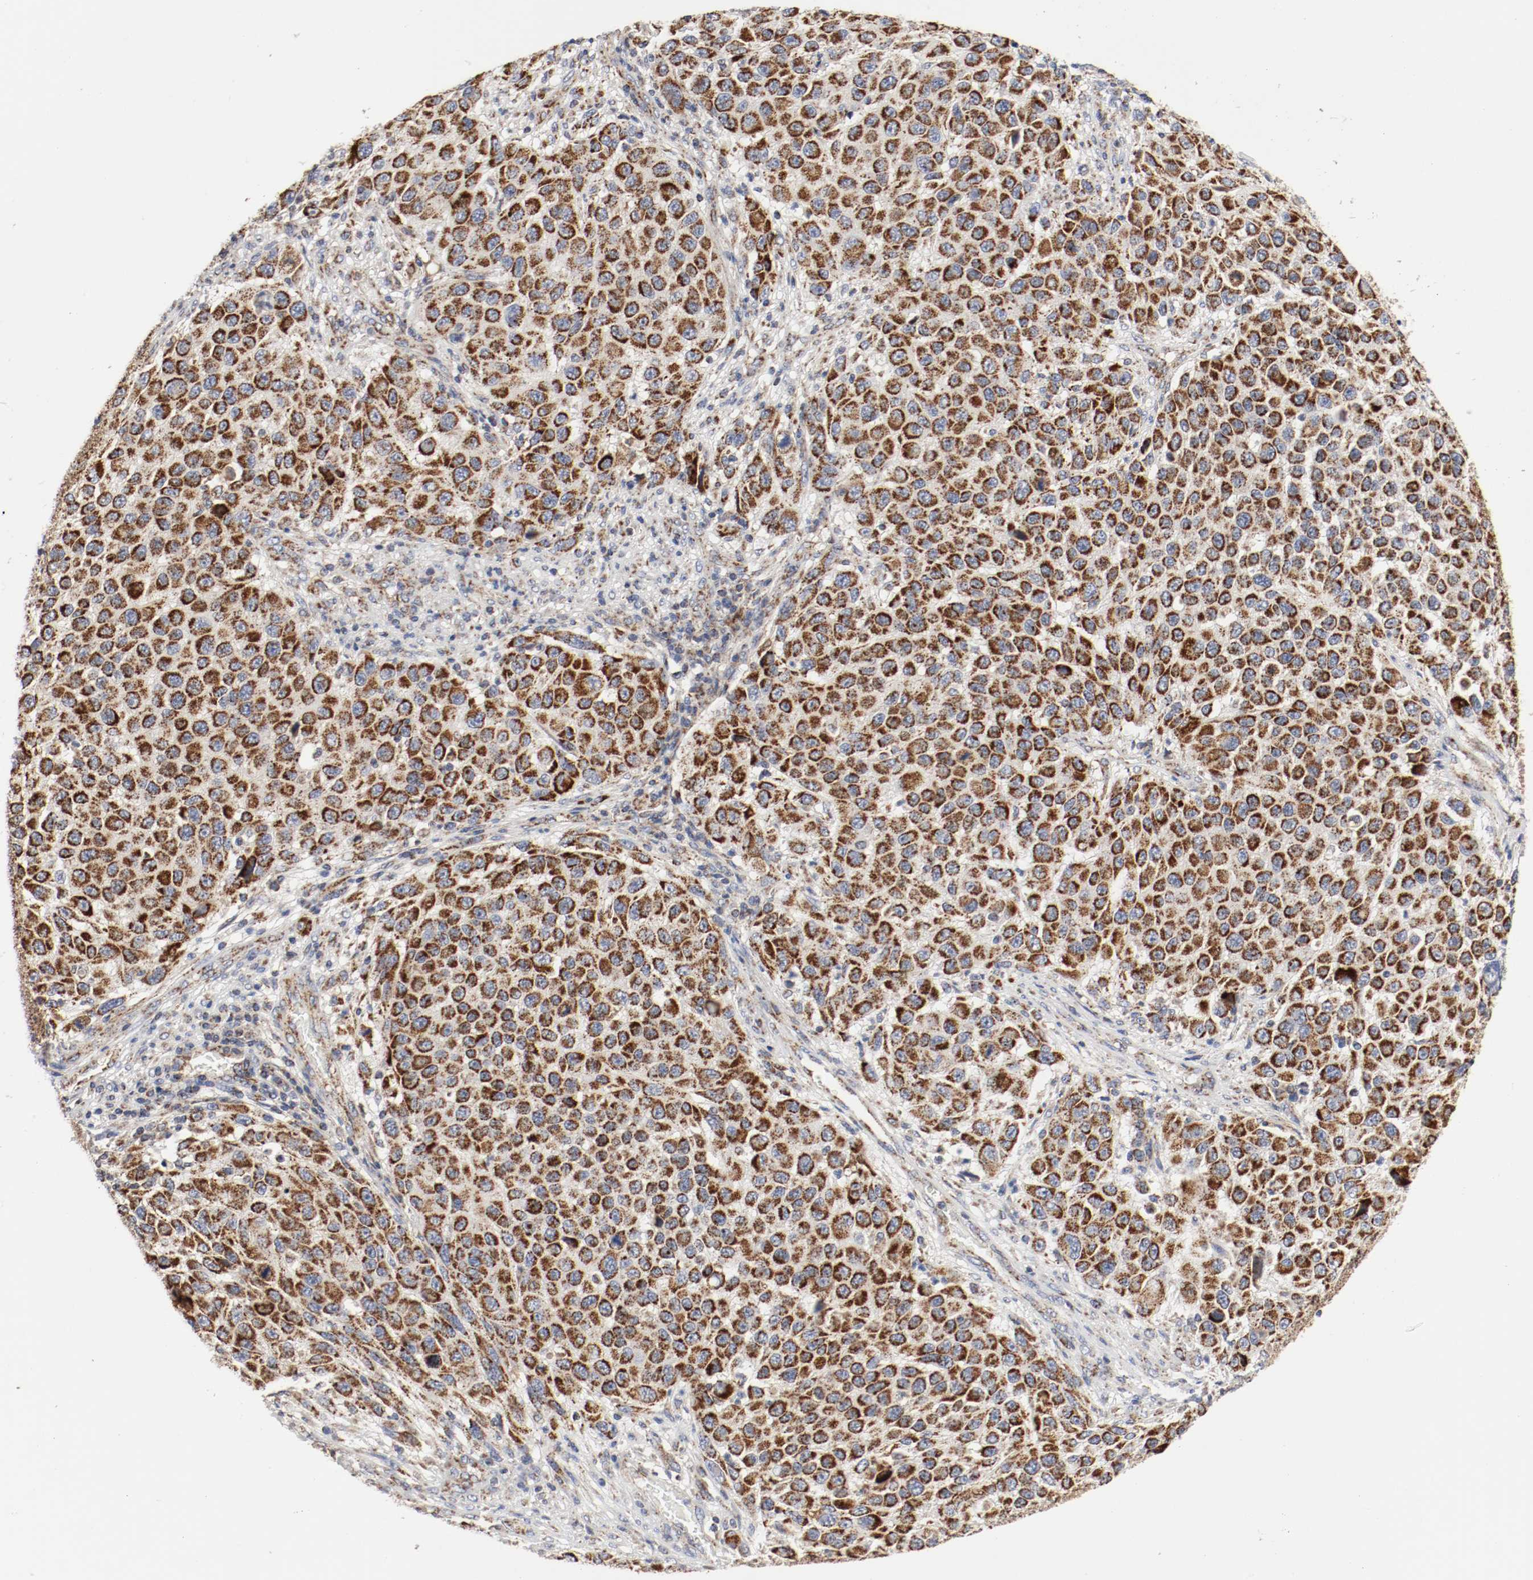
{"staining": {"intensity": "strong", "quantity": ">75%", "location": "cytoplasmic/membranous"}, "tissue": "melanoma", "cell_type": "Tumor cells", "image_type": "cancer", "snomed": [{"axis": "morphology", "description": "Malignant melanoma, Metastatic site"}, {"axis": "topography", "description": "Lymph node"}], "caption": "Human malignant melanoma (metastatic site) stained for a protein (brown) reveals strong cytoplasmic/membranous positive staining in about >75% of tumor cells.", "gene": "AFG3L2", "patient": {"sex": "male", "age": 61}}